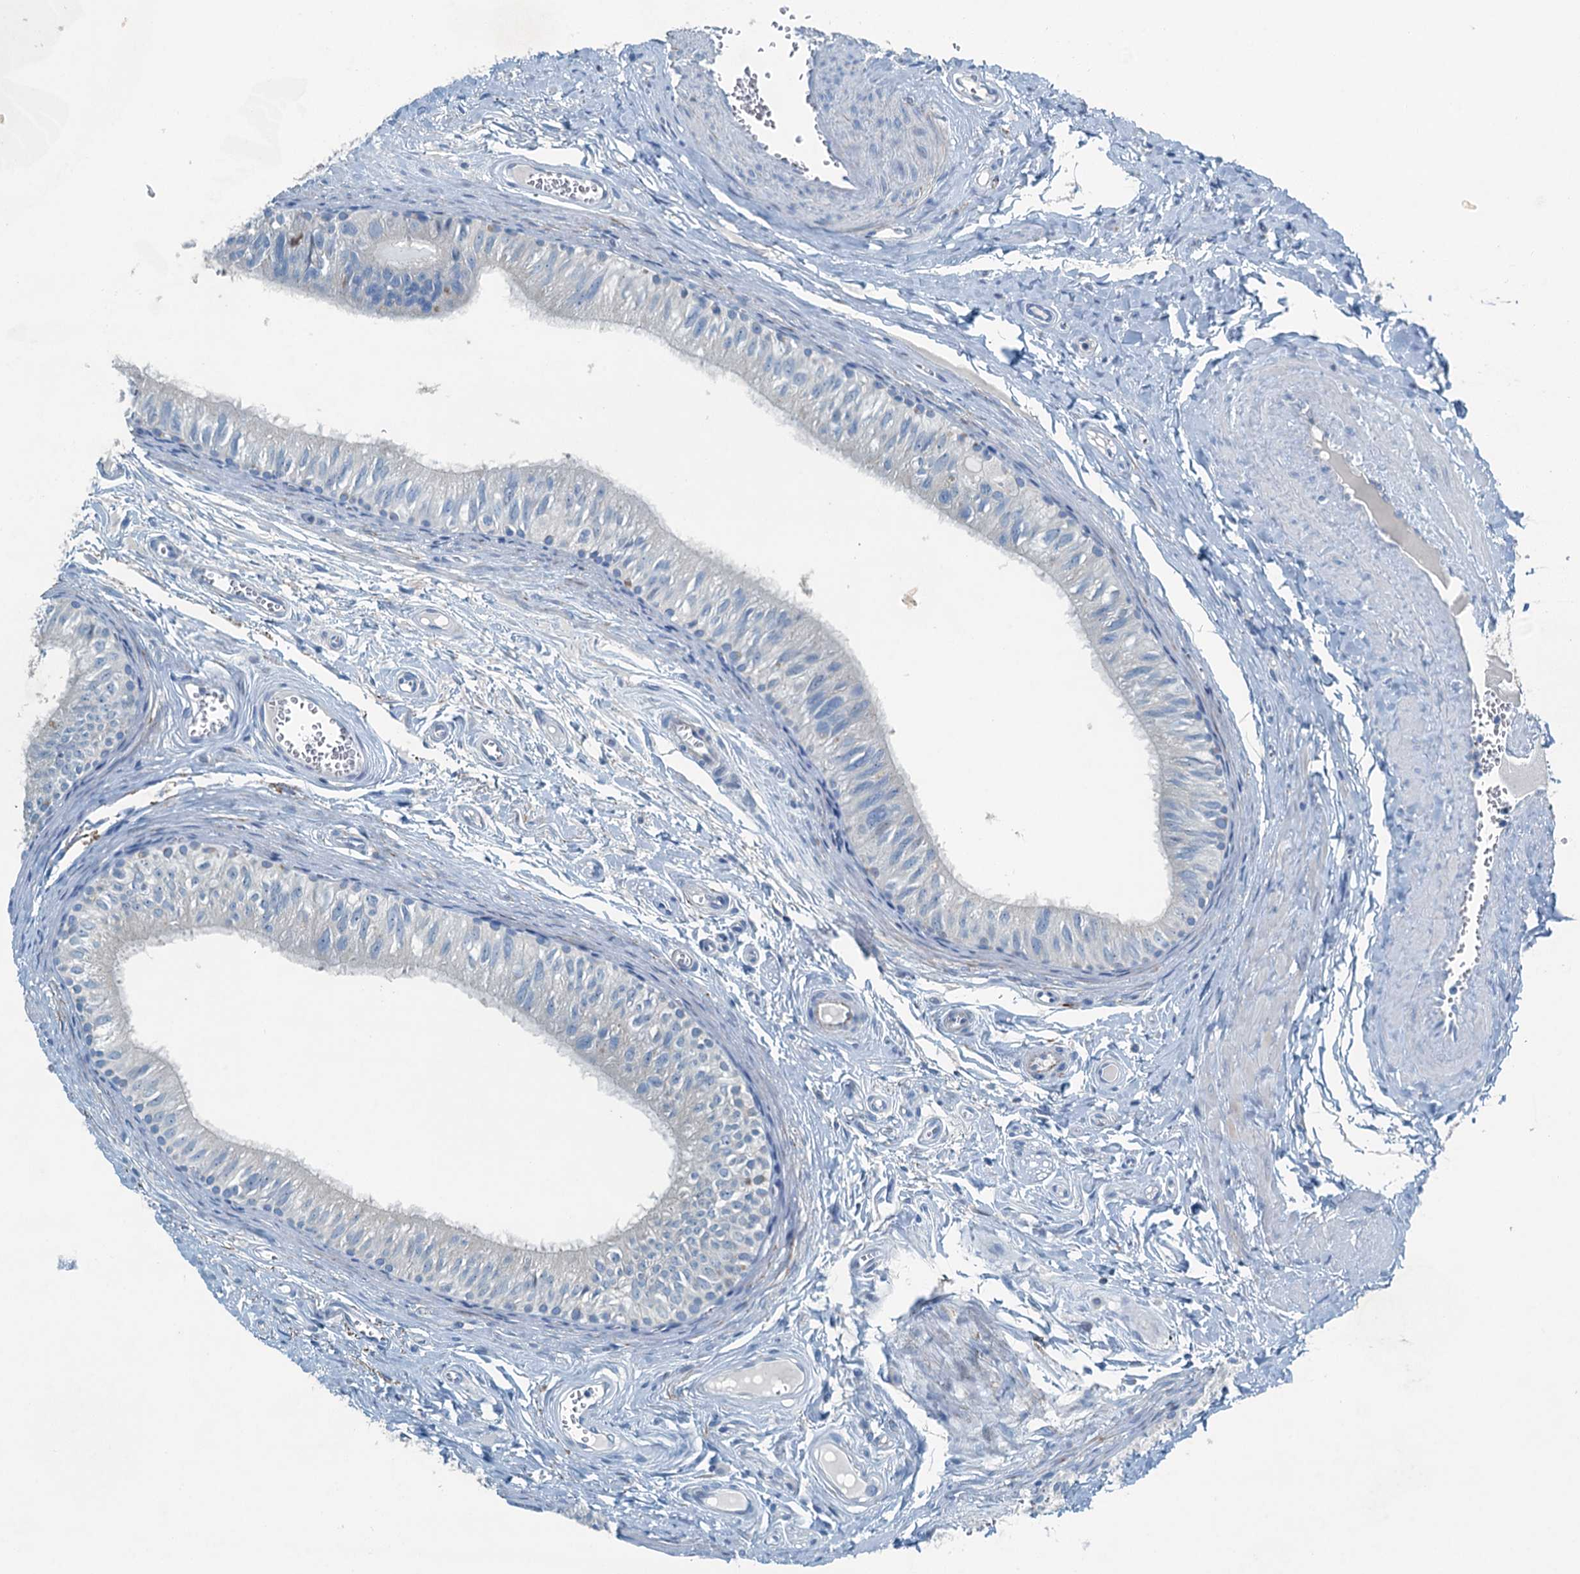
{"staining": {"intensity": "negative", "quantity": "none", "location": "none"}, "tissue": "epididymis", "cell_type": "Glandular cells", "image_type": "normal", "snomed": [{"axis": "morphology", "description": "Normal tissue, NOS"}, {"axis": "topography", "description": "Epididymis"}], "caption": "Epididymis was stained to show a protein in brown. There is no significant expression in glandular cells. (DAB (3,3'-diaminobenzidine) immunohistochemistry visualized using brightfield microscopy, high magnification).", "gene": "CBLIF", "patient": {"sex": "male", "age": 42}}